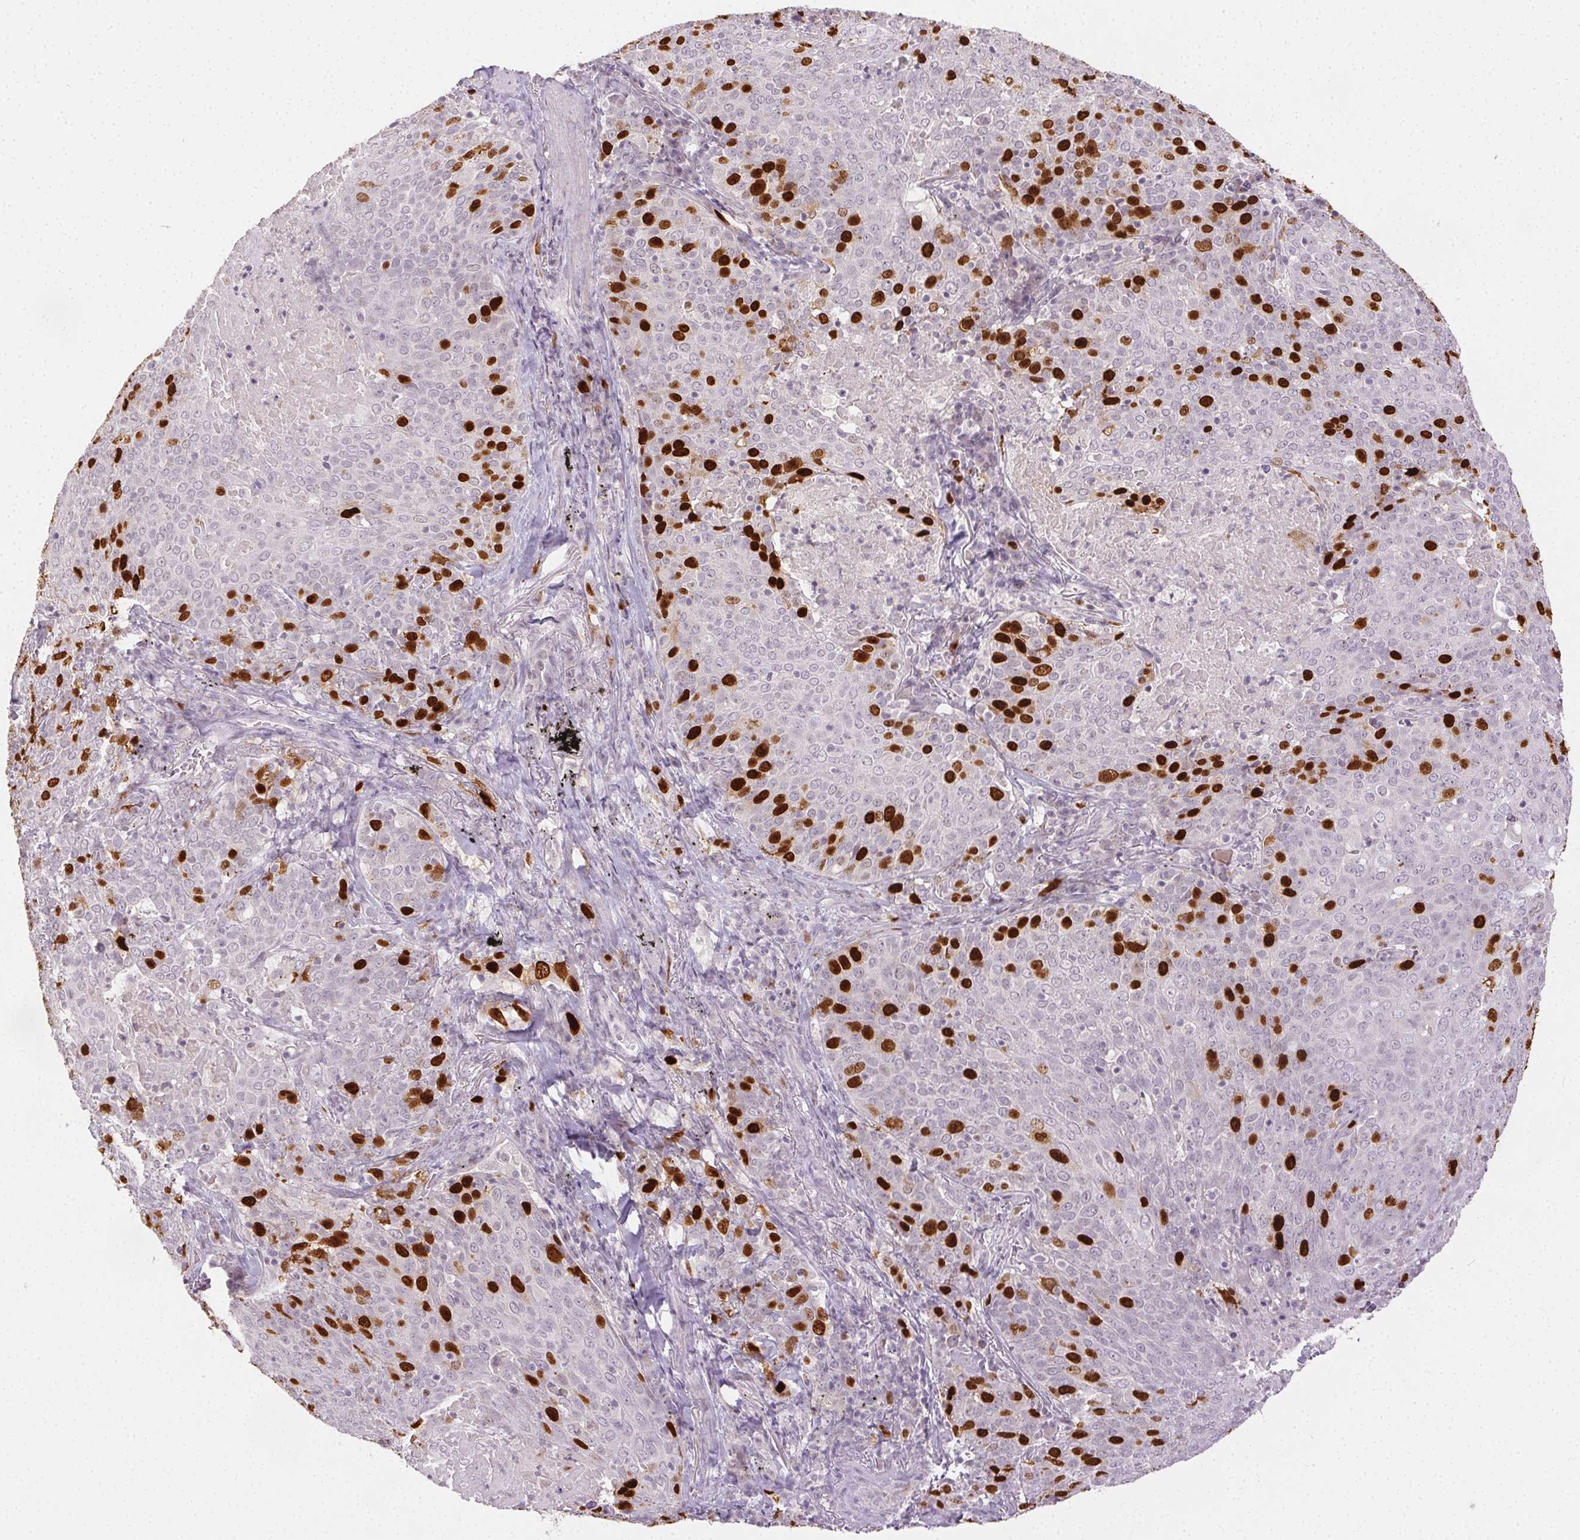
{"staining": {"intensity": "strong", "quantity": "25%-75%", "location": "nuclear"}, "tissue": "lung cancer", "cell_type": "Tumor cells", "image_type": "cancer", "snomed": [{"axis": "morphology", "description": "Squamous cell carcinoma, NOS"}, {"axis": "topography", "description": "Lung"}], "caption": "Brown immunohistochemical staining in lung squamous cell carcinoma shows strong nuclear expression in about 25%-75% of tumor cells.", "gene": "ANLN", "patient": {"sex": "male", "age": 82}}